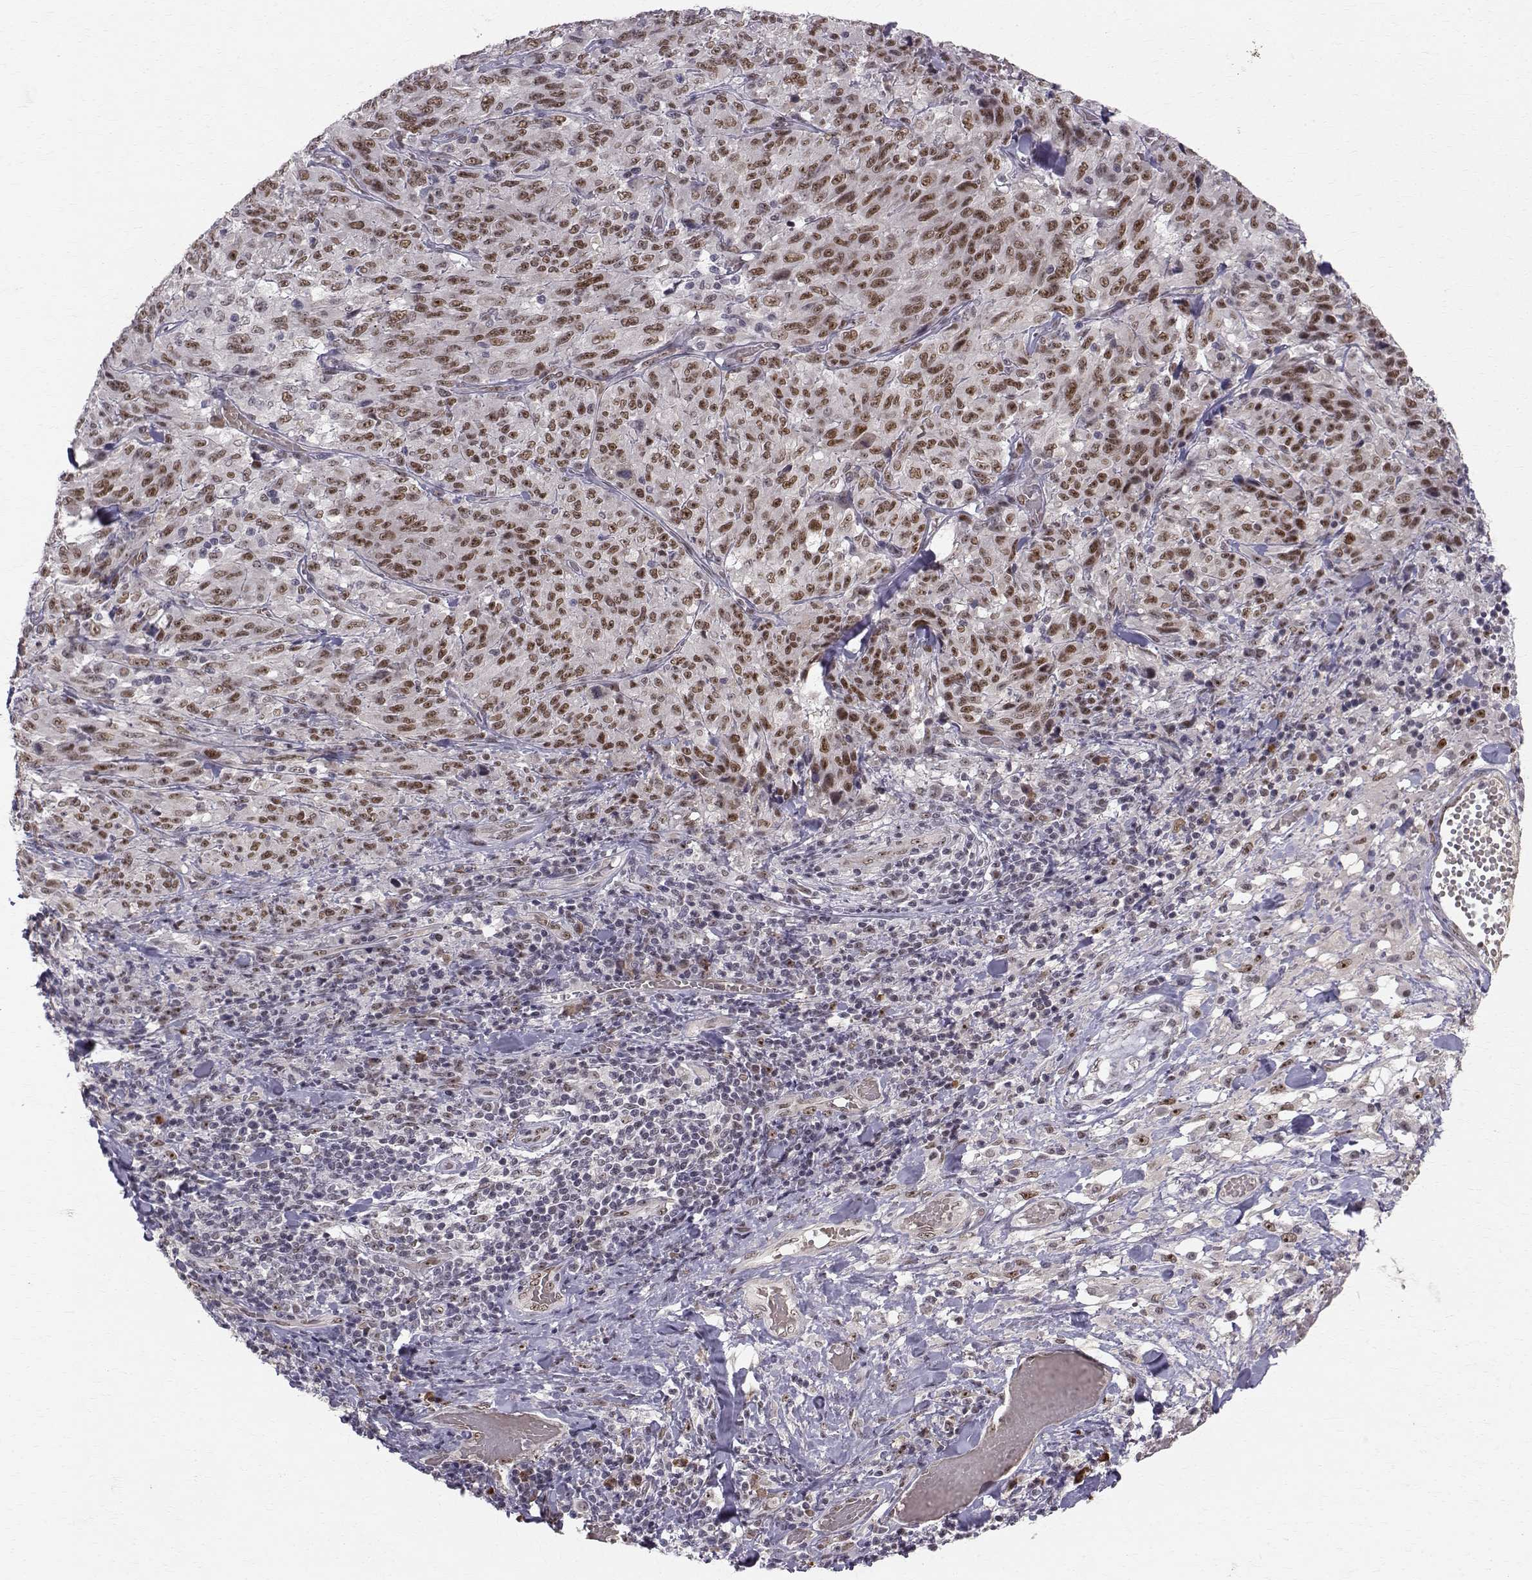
{"staining": {"intensity": "strong", "quantity": "25%-75%", "location": "nuclear"}, "tissue": "melanoma", "cell_type": "Tumor cells", "image_type": "cancer", "snomed": [{"axis": "morphology", "description": "Malignant melanoma, NOS"}, {"axis": "topography", "description": "Skin"}], "caption": "Brown immunohistochemical staining in human malignant melanoma shows strong nuclear staining in about 25%-75% of tumor cells.", "gene": "RPP38", "patient": {"sex": "female", "age": 91}}